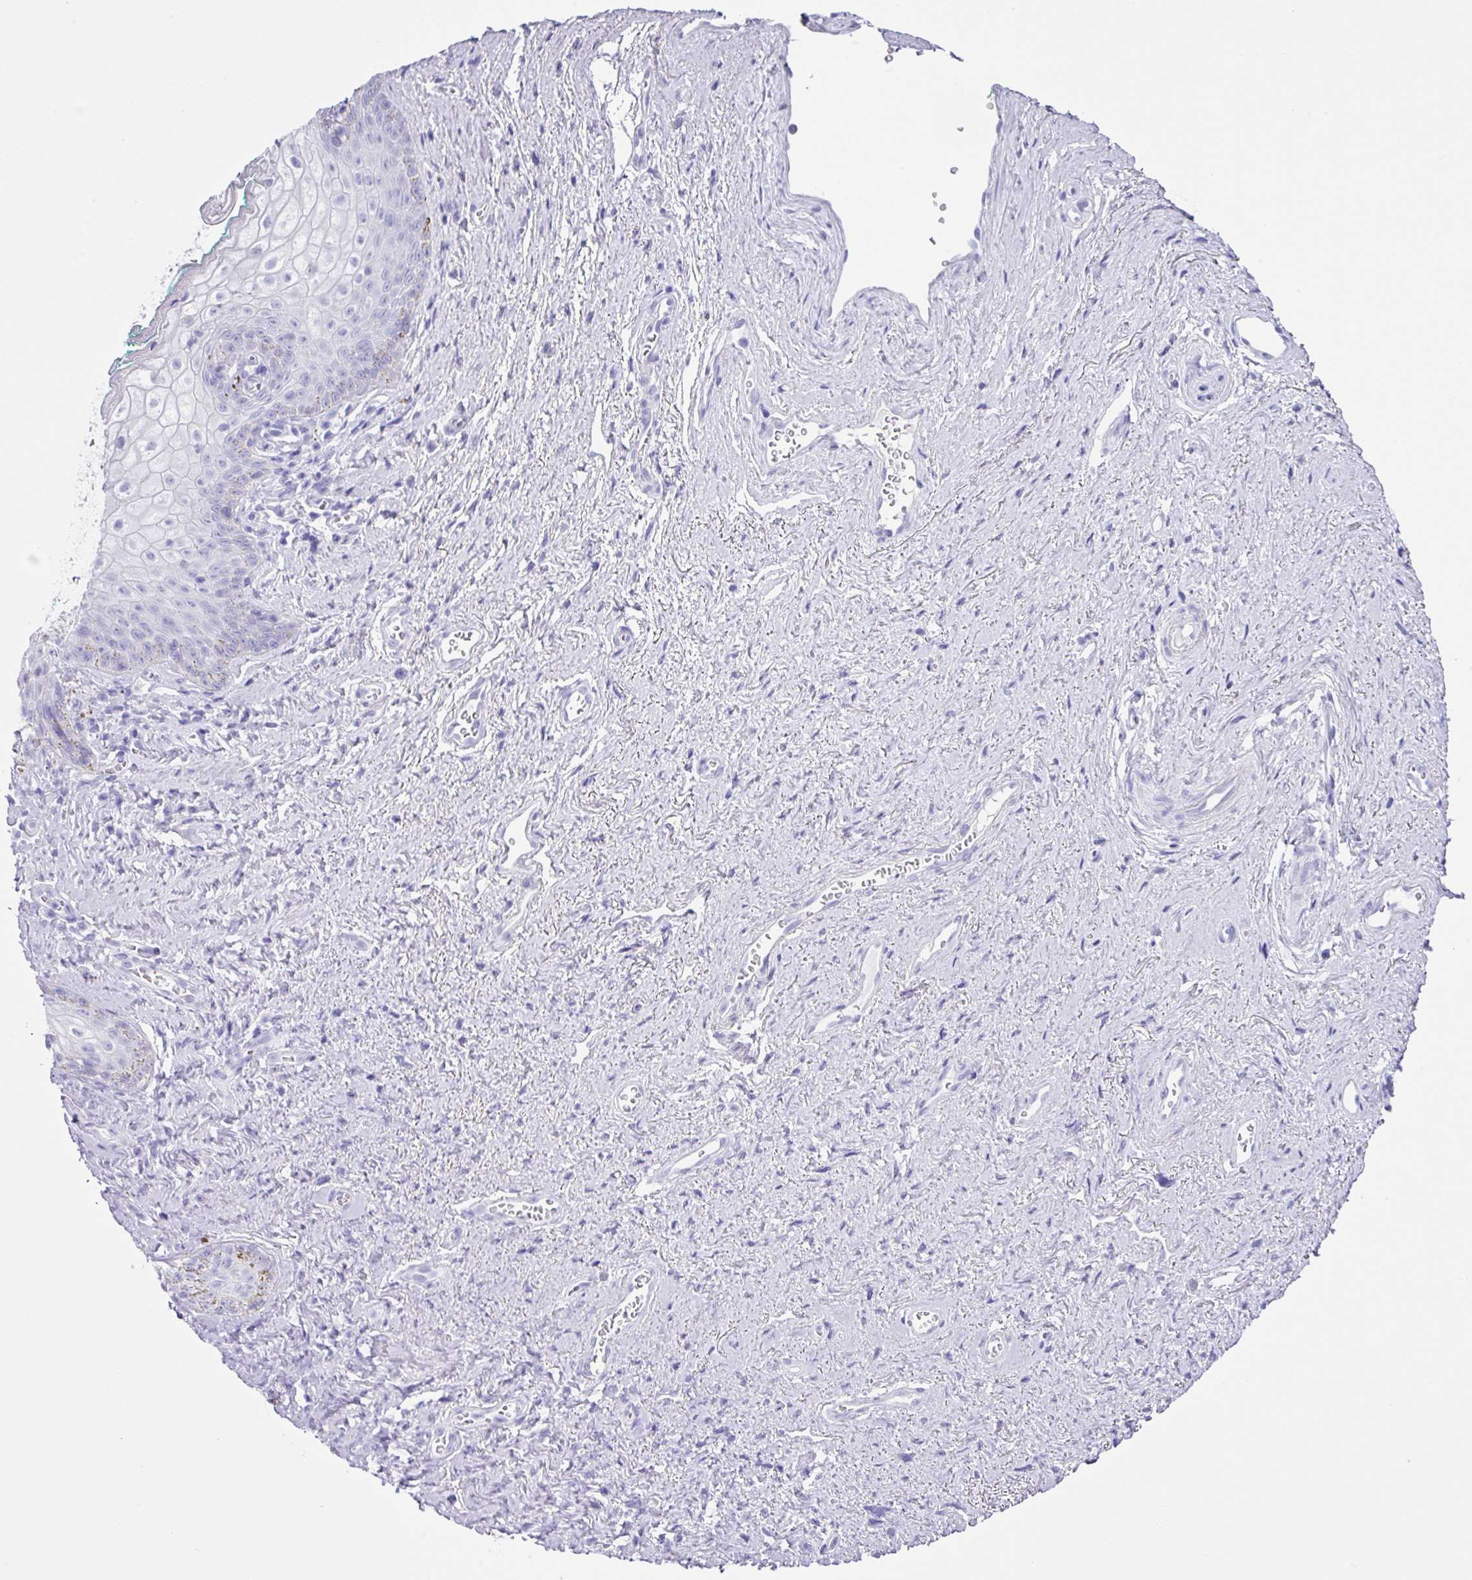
{"staining": {"intensity": "negative", "quantity": "none", "location": "none"}, "tissue": "vagina", "cell_type": "Squamous epithelial cells", "image_type": "normal", "snomed": [{"axis": "morphology", "description": "Normal tissue, NOS"}, {"axis": "topography", "description": "Vulva"}, {"axis": "topography", "description": "Vagina"}, {"axis": "topography", "description": "Peripheral nerve tissue"}], "caption": "A high-resolution micrograph shows IHC staining of unremarkable vagina, which exhibits no significant expression in squamous epithelial cells. The staining is performed using DAB brown chromogen with nuclei counter-stained in using hematoxylin.", "gene": "ZG16", "patient": {"sex": "female", "age": 66}}